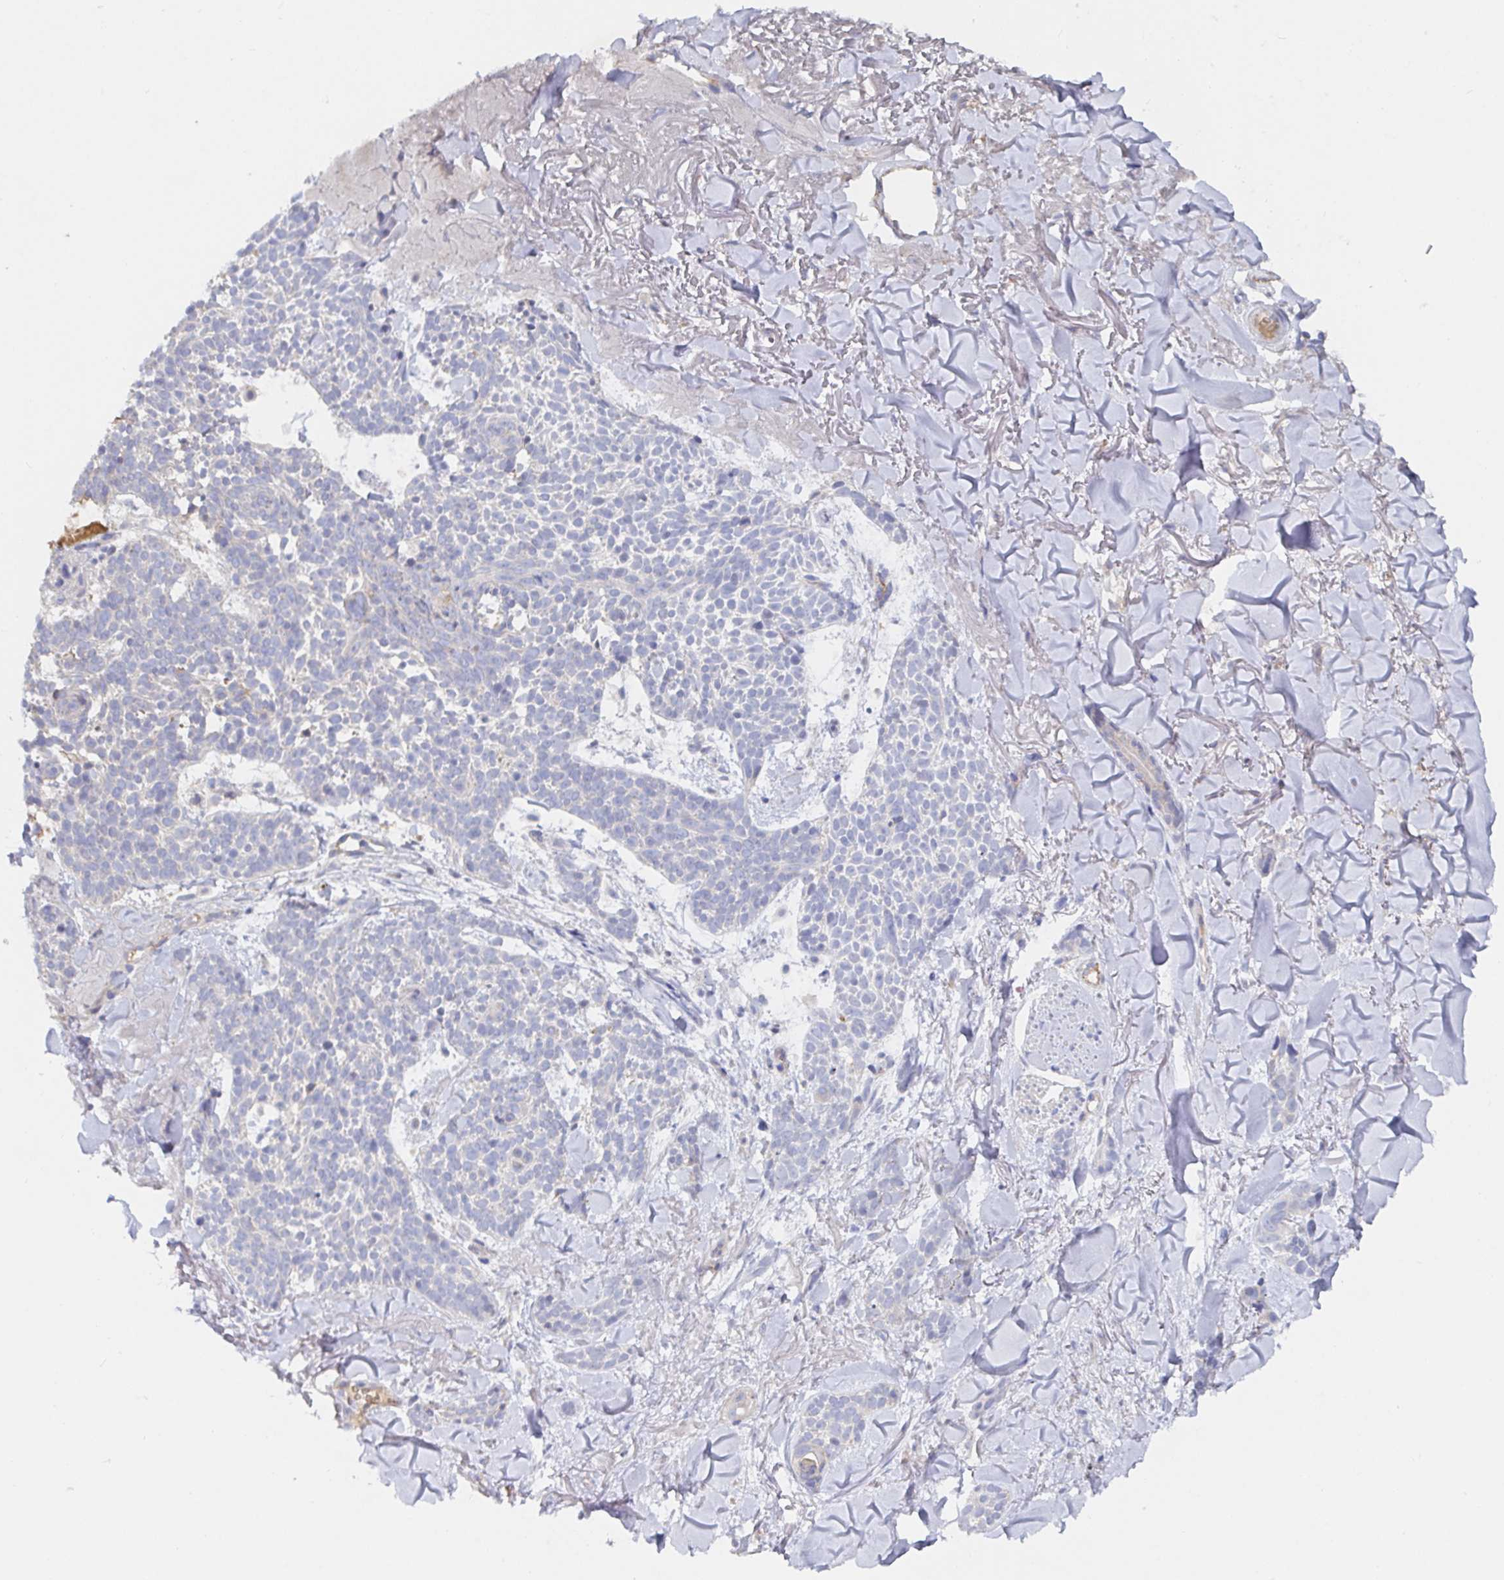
{"staining": {"intensity": "negative", "quantity": "none", "location": "none"}, "tissue": "skin cancer", "cell_type": "Tumor cells", "image_type": "cancer", "snomed": [{"axis": "morphology", "description": "Basal cell carcinoma"}, {"axis": "morphology", "description": "BCC, high aggressive"}, {"axis": "topography", "description": "Skin"}], "caption": "High power microscopy histopathology image of an immunohistochemistry photomicrograph of skin cancer, revealing no significant expression in tumor cells.", "gene": "IRAK2", "patient": {"sex": "female", "age": 86}}